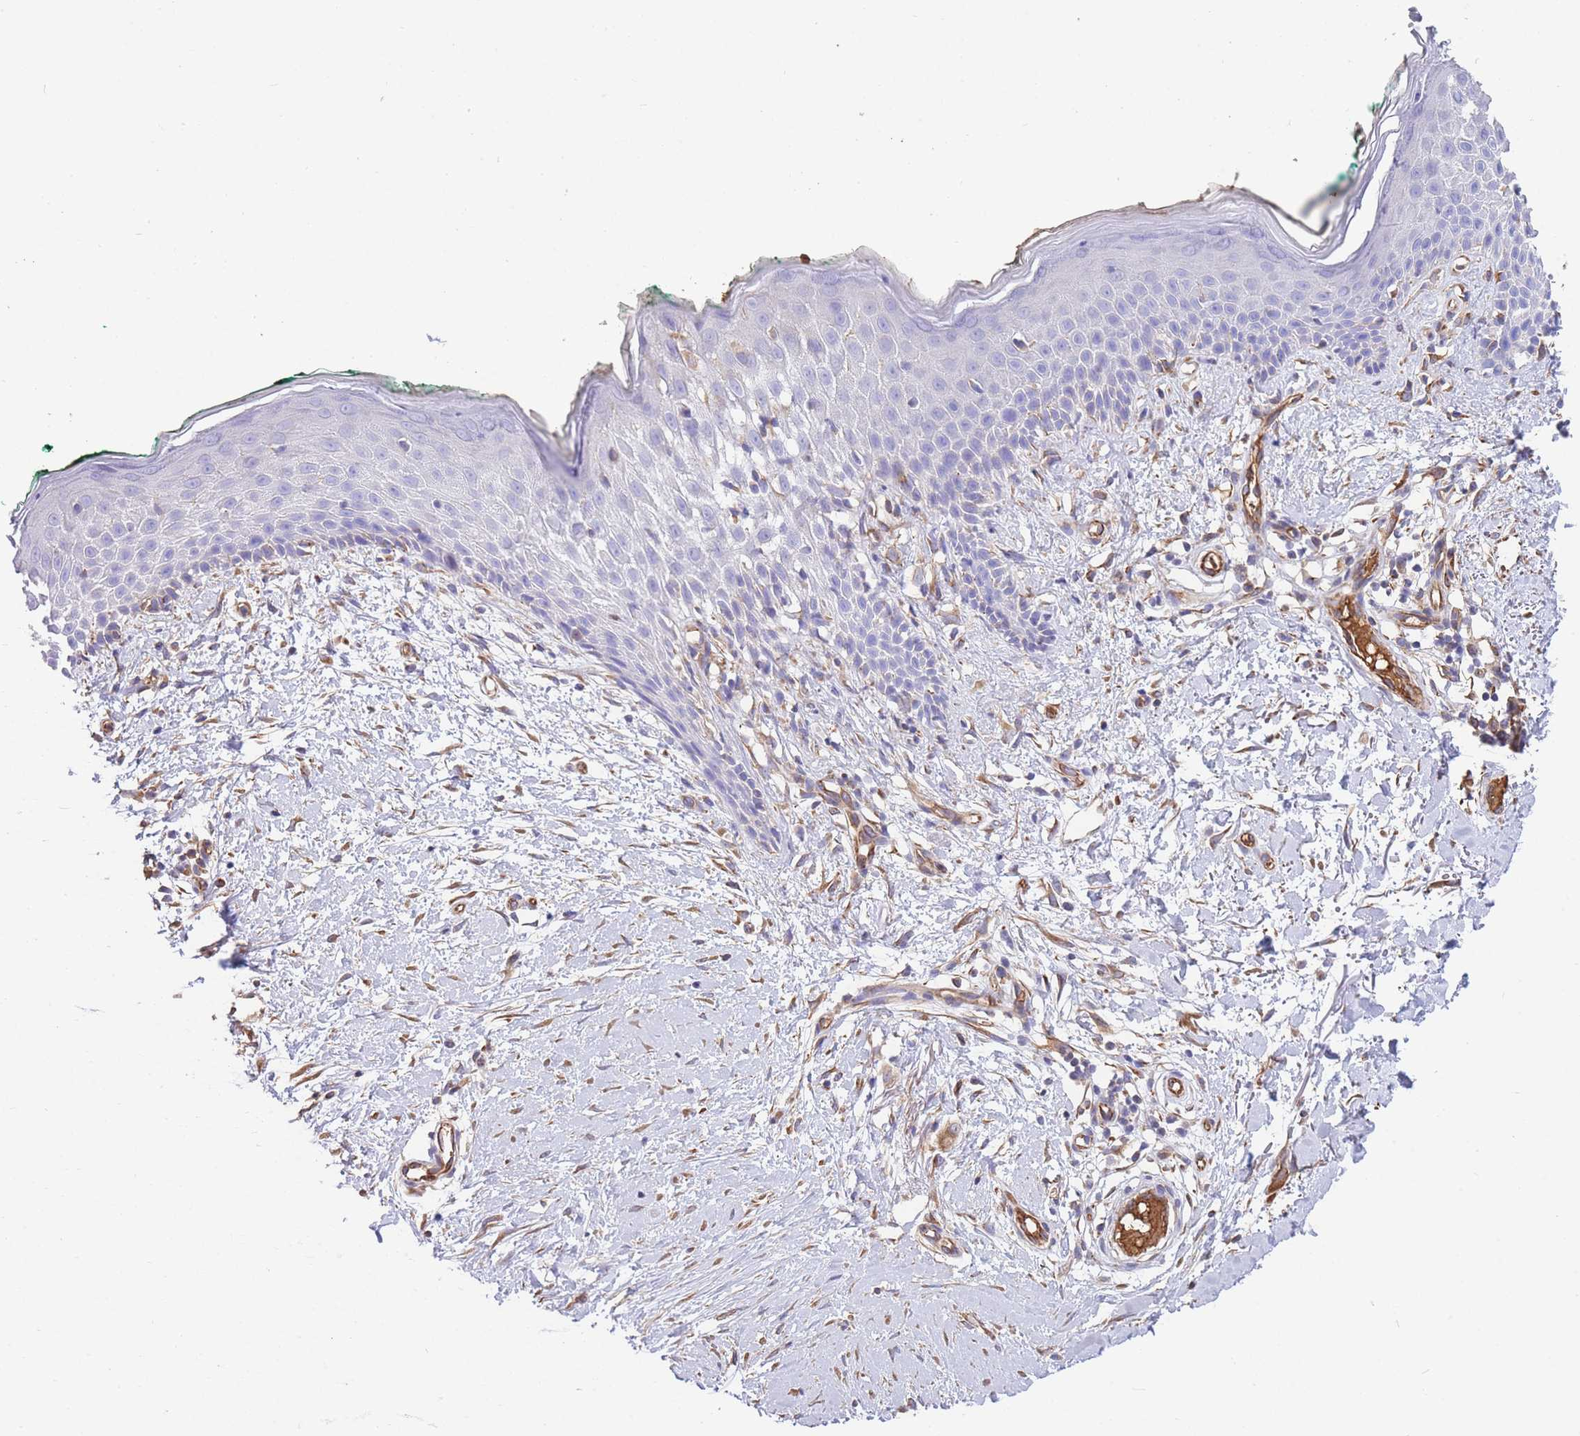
{"staining": {"intensity": "moderate", "quantity": ">75%", "location": "cytoplasmic/membranous"}, "tissue": "skin", "cell_type": "Fibroblasts", "image_type": "normal", "snomed": [{"axis": "morphology", "description": "Normal tissue, NOS"}, {"axis": "morphology", "description": "Malignant melanoma, NOS"}, {"axis": "topography", "description": "Skin"}], "caption": "Fibroblasts reveal medium levels of moderate cytoplasmic/membranous staining in about >75% of cells in benign human skin.", "gene": "ANKRD53", "patient": {"sex": "male", "age": 62}}